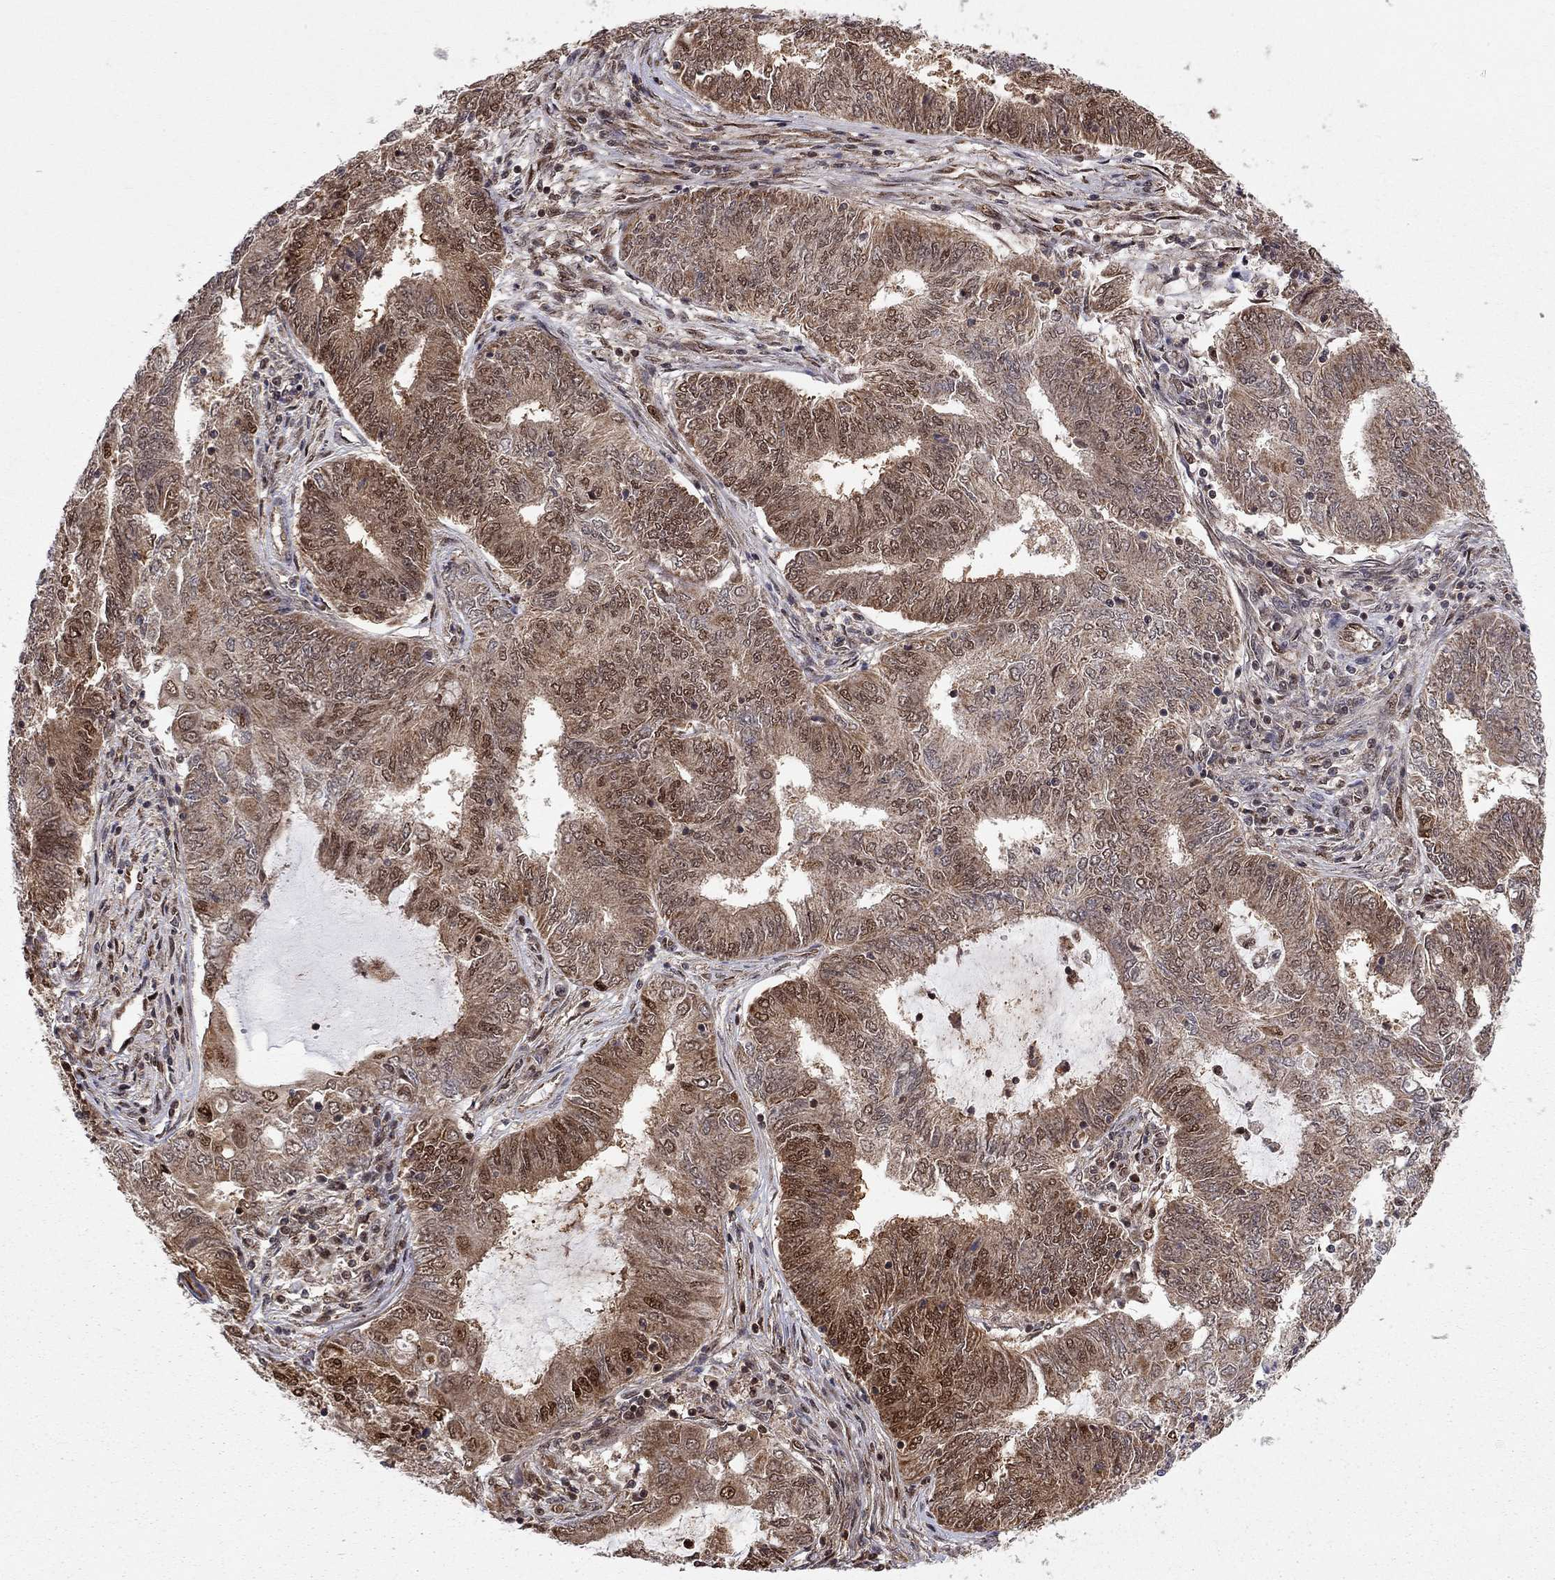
{"staining": {"intensity": "strong", "quantity": "<25%", "location": "cytoplasmic/membranous,nuclear"}, "tissue": "endometrial cancer", "cell_type": "Tumor cells", "image_type": "cancer", "snomed": [{"axis": "morphology", "description": "Adenocarcinoma, NOS"}, {"axis": "topography", "description": "Endometrium"}], "caption": "This micrograph reveals immunohistochemistry staining of human endometrial adenocarcinoma, with medium strong cytoplasmic/membranous and nuclear expression in approximately <25% of tumor cells.", "gene": "ELOB", "patient": {"sex": "female", "age": 62}}